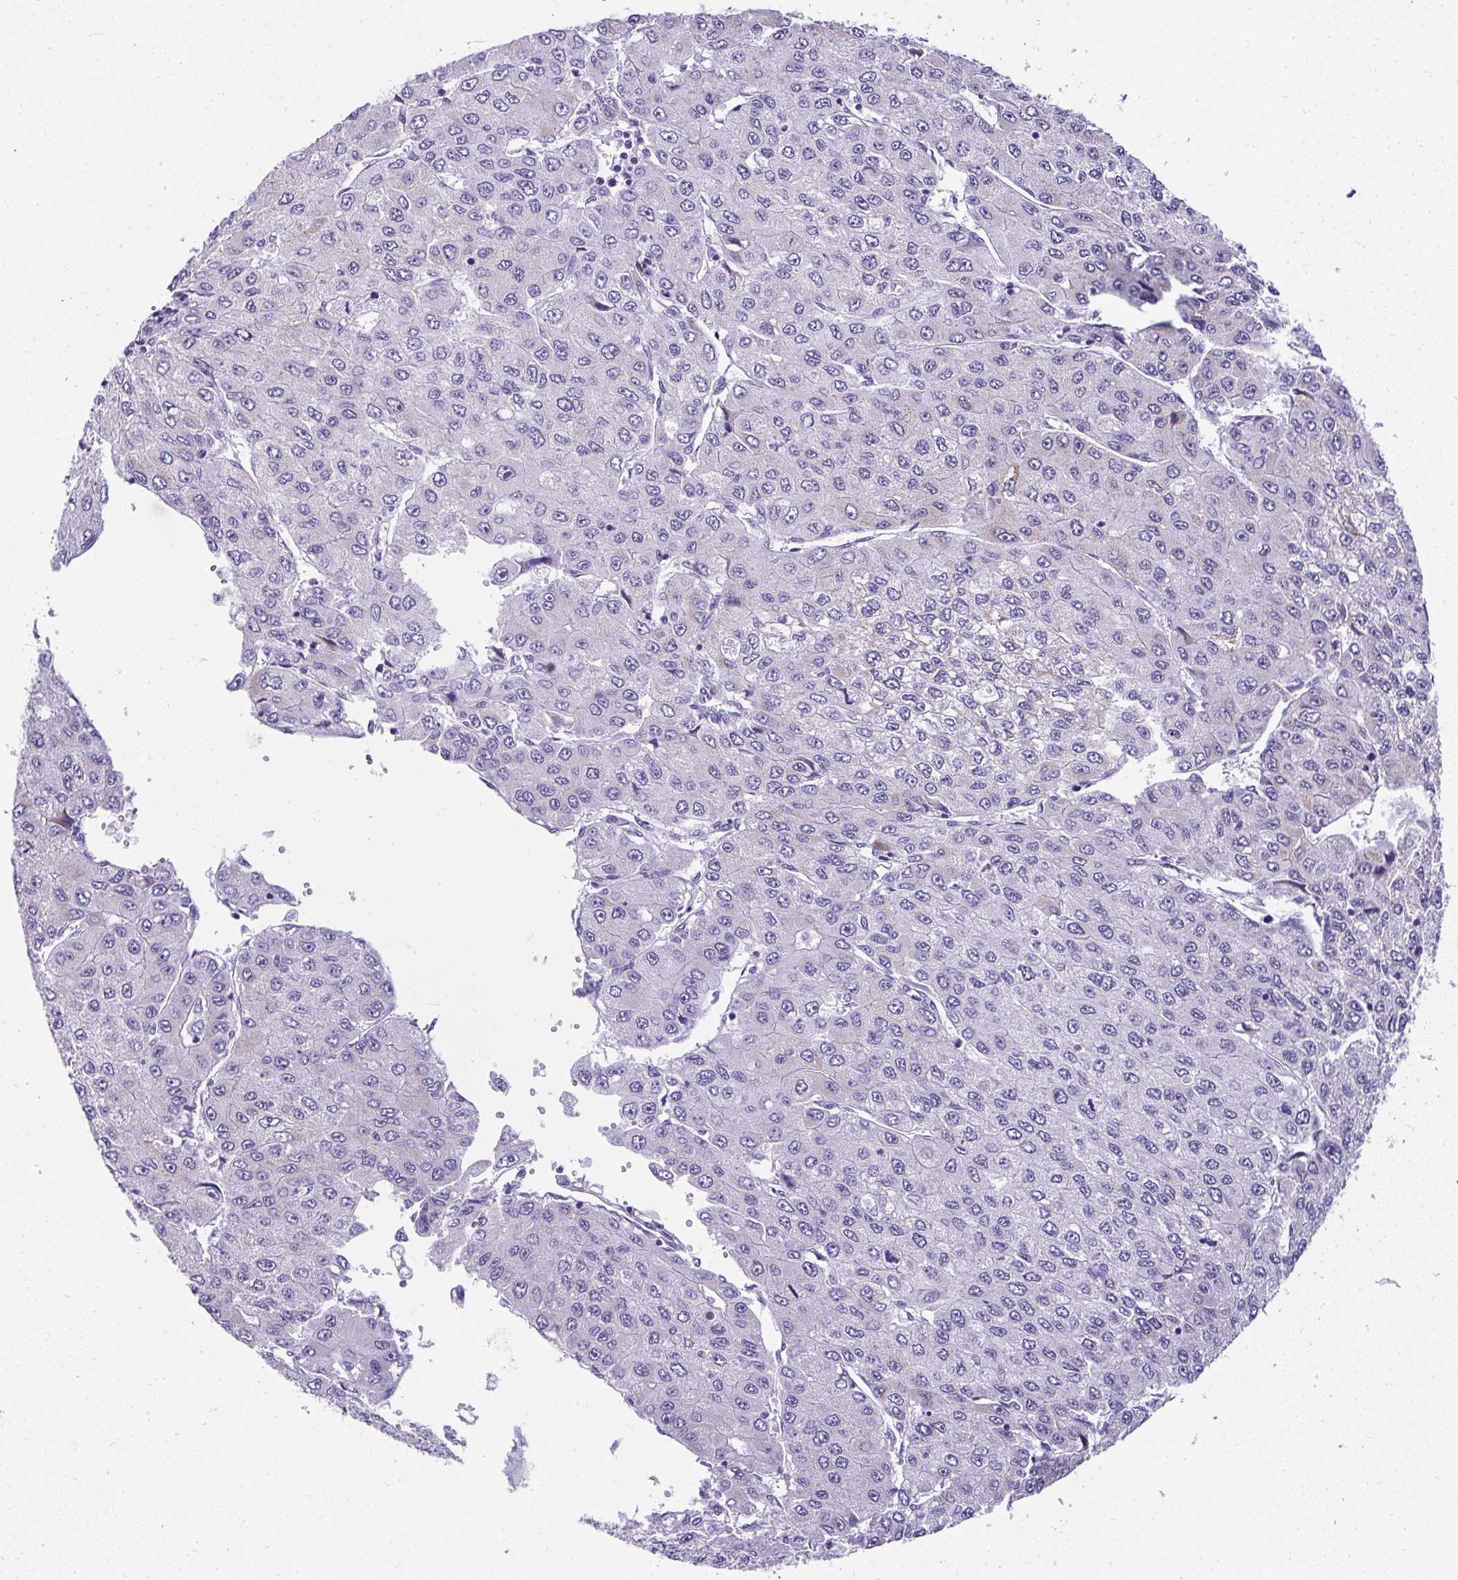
{"staining": {"intensity": "negative", "quantity": "none", "location": "none"}, "tissue": "liver cancer", "cell_type": "Tumor cells", "image_type": "cancer", "snomed": [{"axis": "morphology", "description": "Carcinoma, Hepatocellular, NOS"}, {"axis": "topography", "description": "Liver"}], "caption": "Immunohistochemistry (IHC) of liver cancer demonstrates no expression in tumor cells.", "gene": "RNF183", "patient": {"sex": "female", "age": 66}}